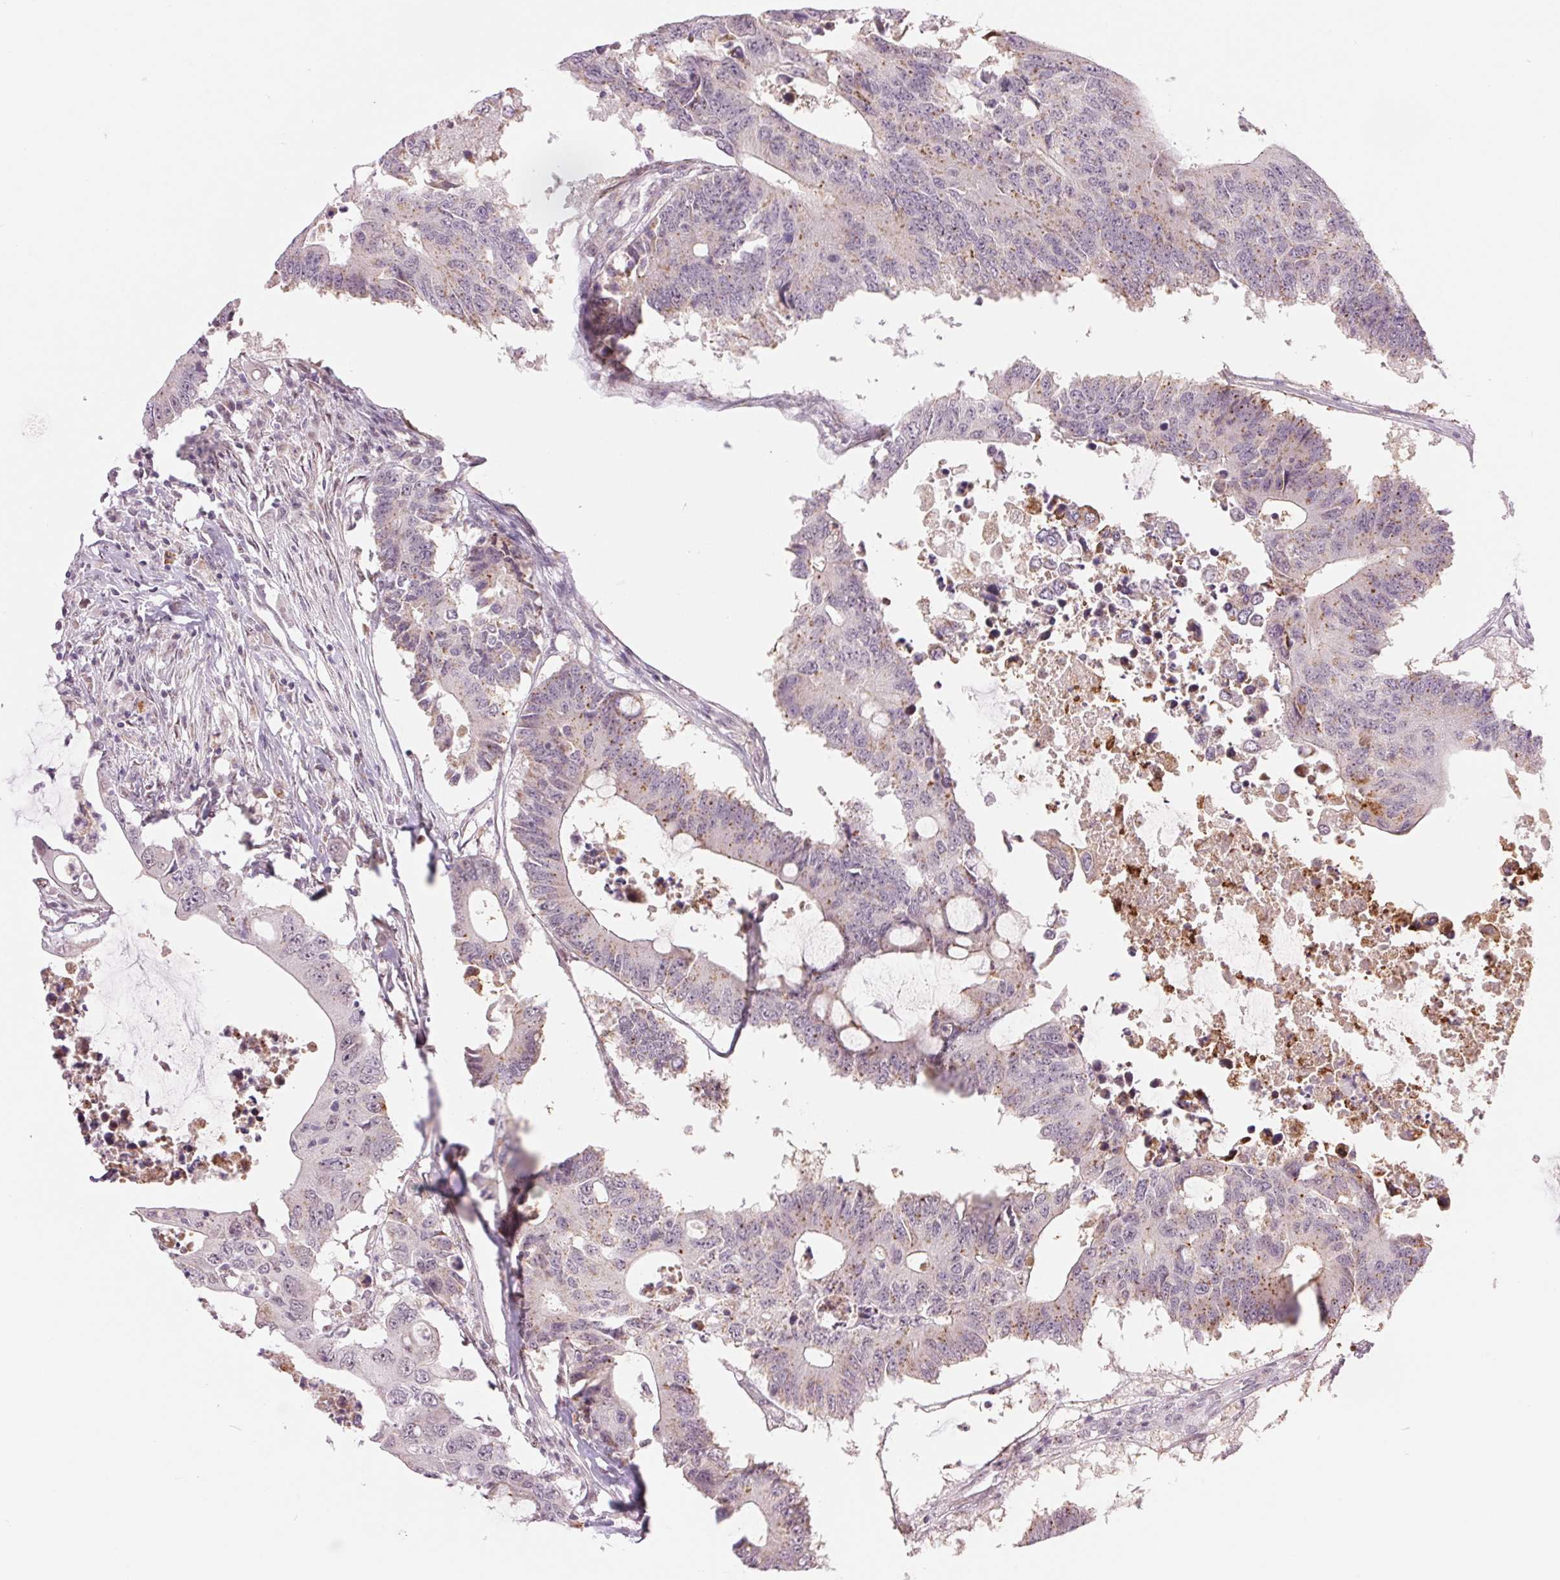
{"staining": {"intensity": "moderate", "quantity": "<25%", "location": "cytoplasmic/membranous"}, "tissue": "colorectal cancer", "cell_type": "Tumor cells", "image_type": "cancer", "snomed": [{"axis": "morphology", "description": "Adenocarcinoma, NOS"}, {"axis": "topography", "description": "Colon"}], "caption": "IHC of human colorectal cancer exhibits low levels of moderate cytoplasmic/membranous expression in approximately <25% of tumor cells.", "gene": "ARHGAP32", "patient": {"sex": "male", "age": 71}}